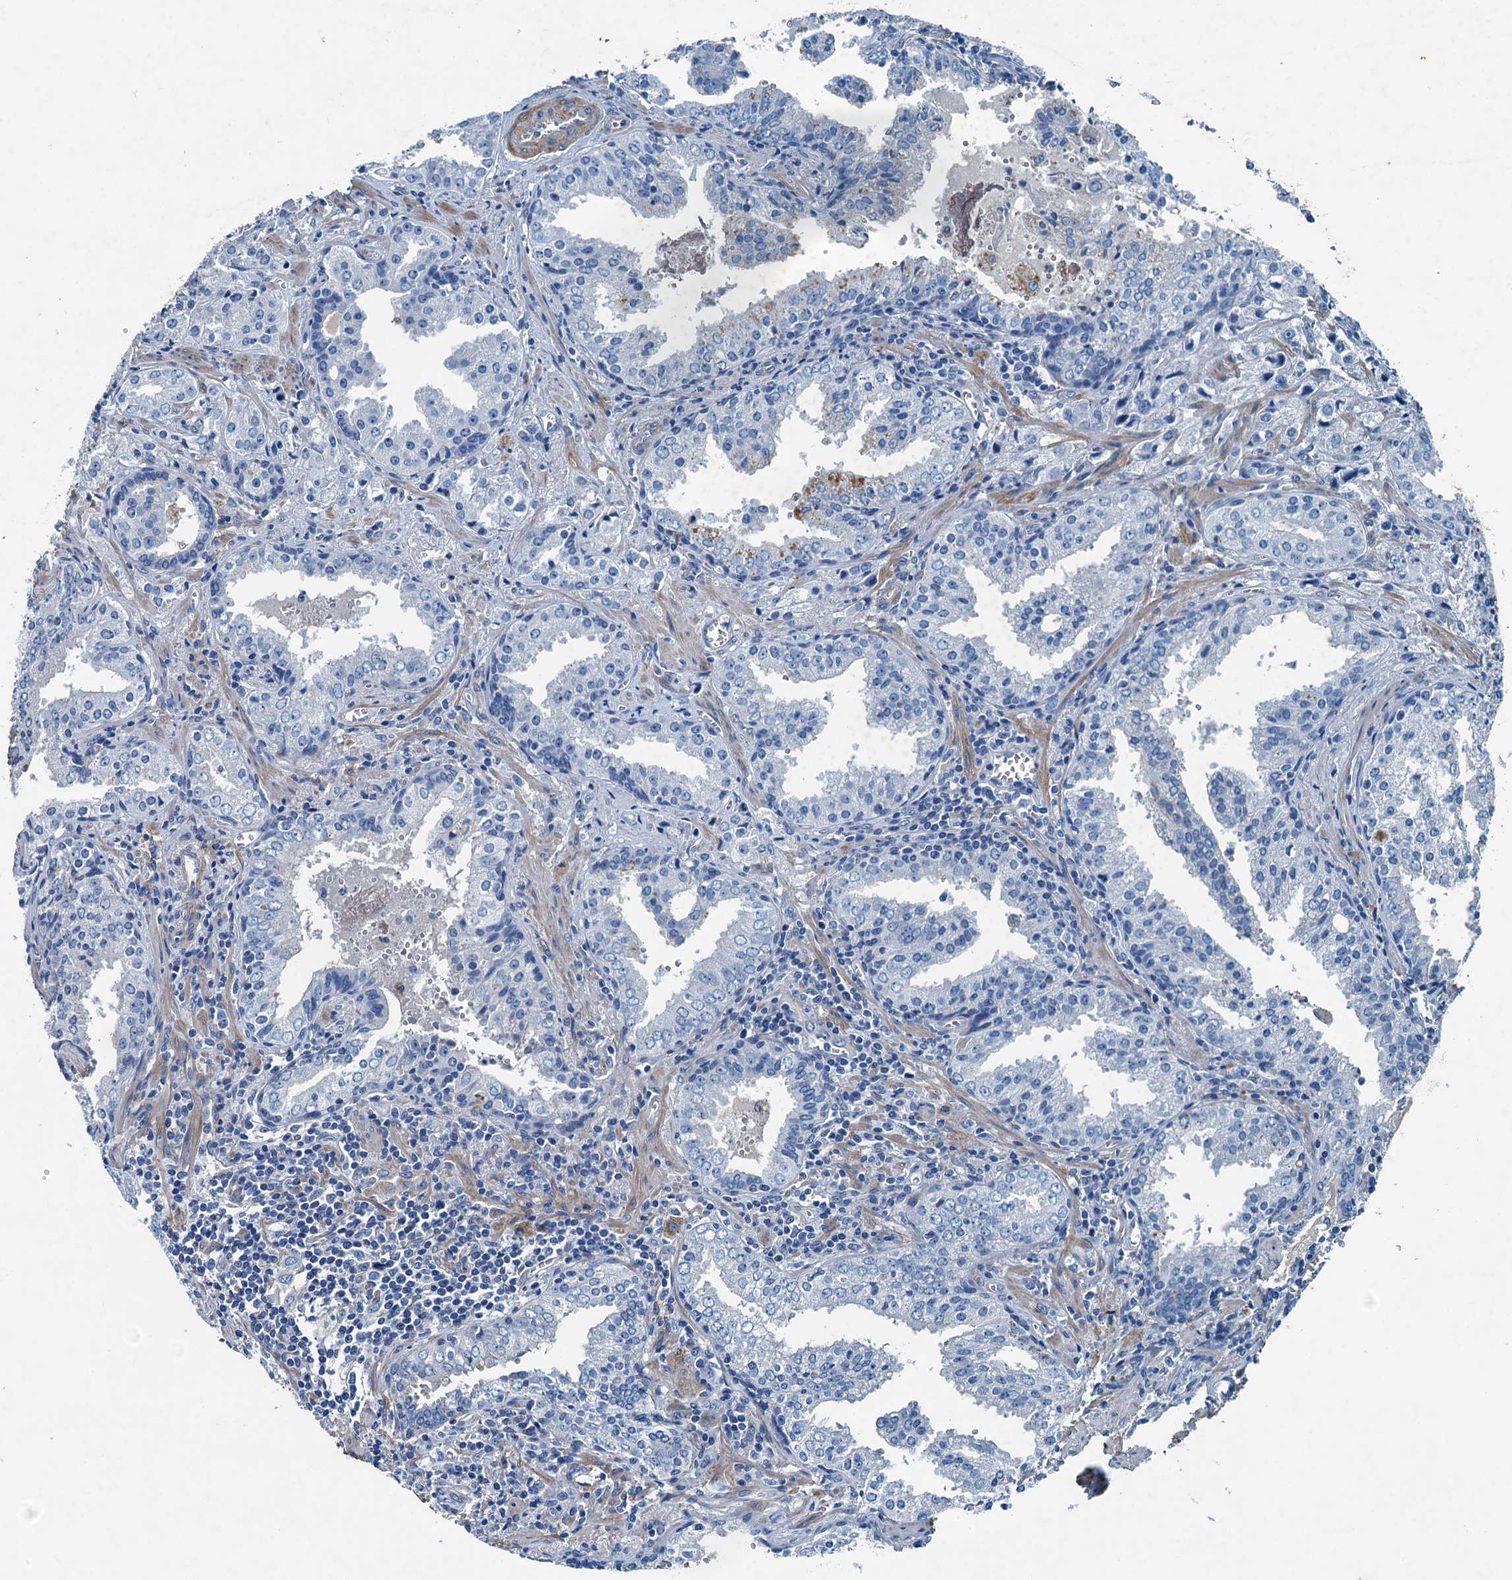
{"staining": {"intensity": "negative", "quantity": "none", "location": "none"}, "tissue": "prostate cancer", "cell_type": "Tumor cells", "image_type": "cancer", "snomed": [{"axis": "morphology", "description": "Adenocarcinoma, High grade"}, {"axis": "topography", "description": "Prostate"}], "caption": "Tumor cells show no significant protein expression in prostate cancer.", "gene": "RAB3IL1", "patient": {"sex": "male", "age": 68}}